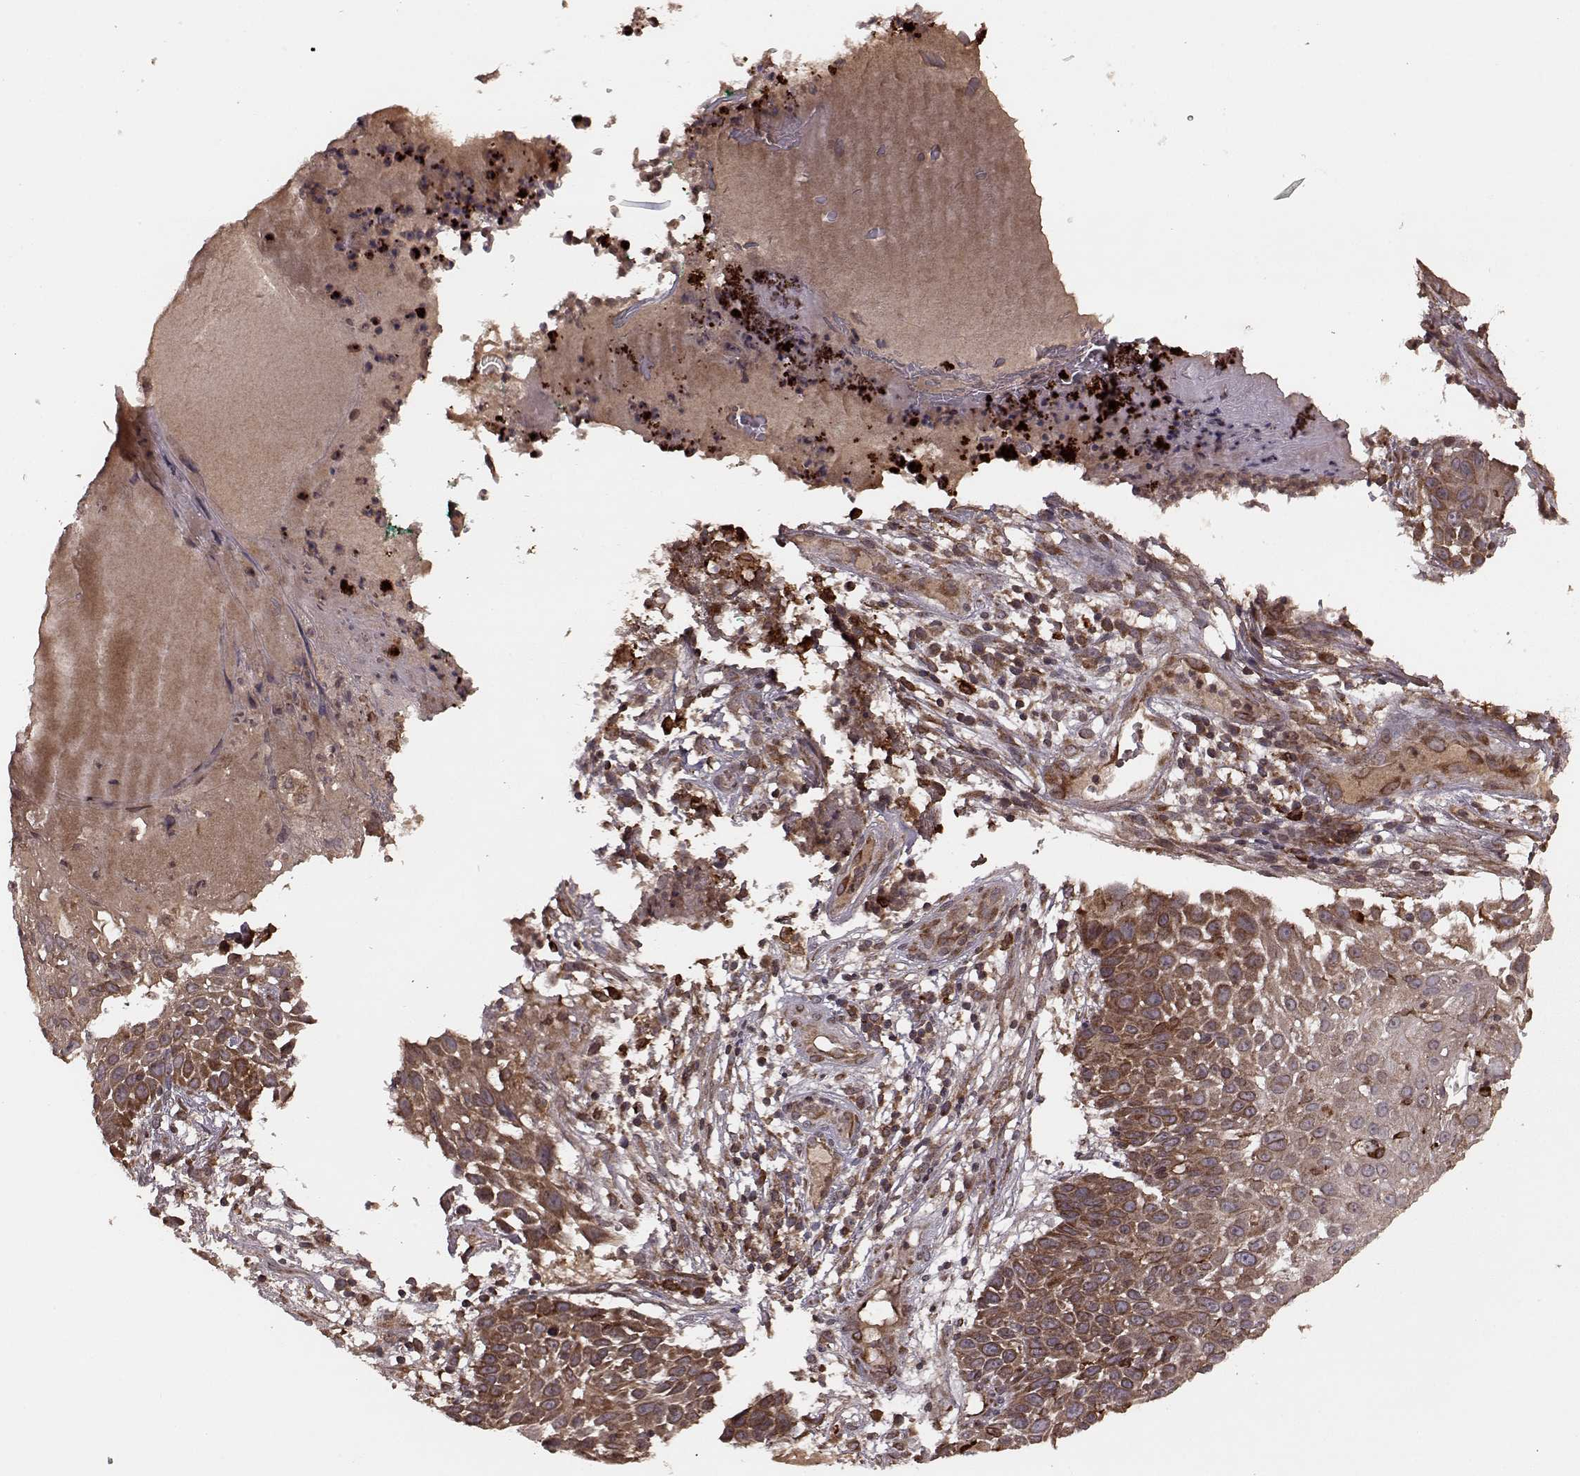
{"staining": {"intensity": "moderate", "quantity": "25%-75%", "location": "cytoplasmic/membranous"}, "tissue": "skin cancer", "cell_type": "Tumor cells", "image_type": "cancer", "snomed": [{"axis": "morphology", "description": "Squamous cell carcinoma, NOS"}, {"axis": "topography", "description": "Skin"}], "caption": "Brown immunohistochemical staining in human skin cancer (squamous cell carcinoma) demonstrates moderate cytoplasmic/membranous staining in about 25%-75% of tumor cells.", "gene": "AGPAT1", "patient": {"sex": "male", "age": 92}}